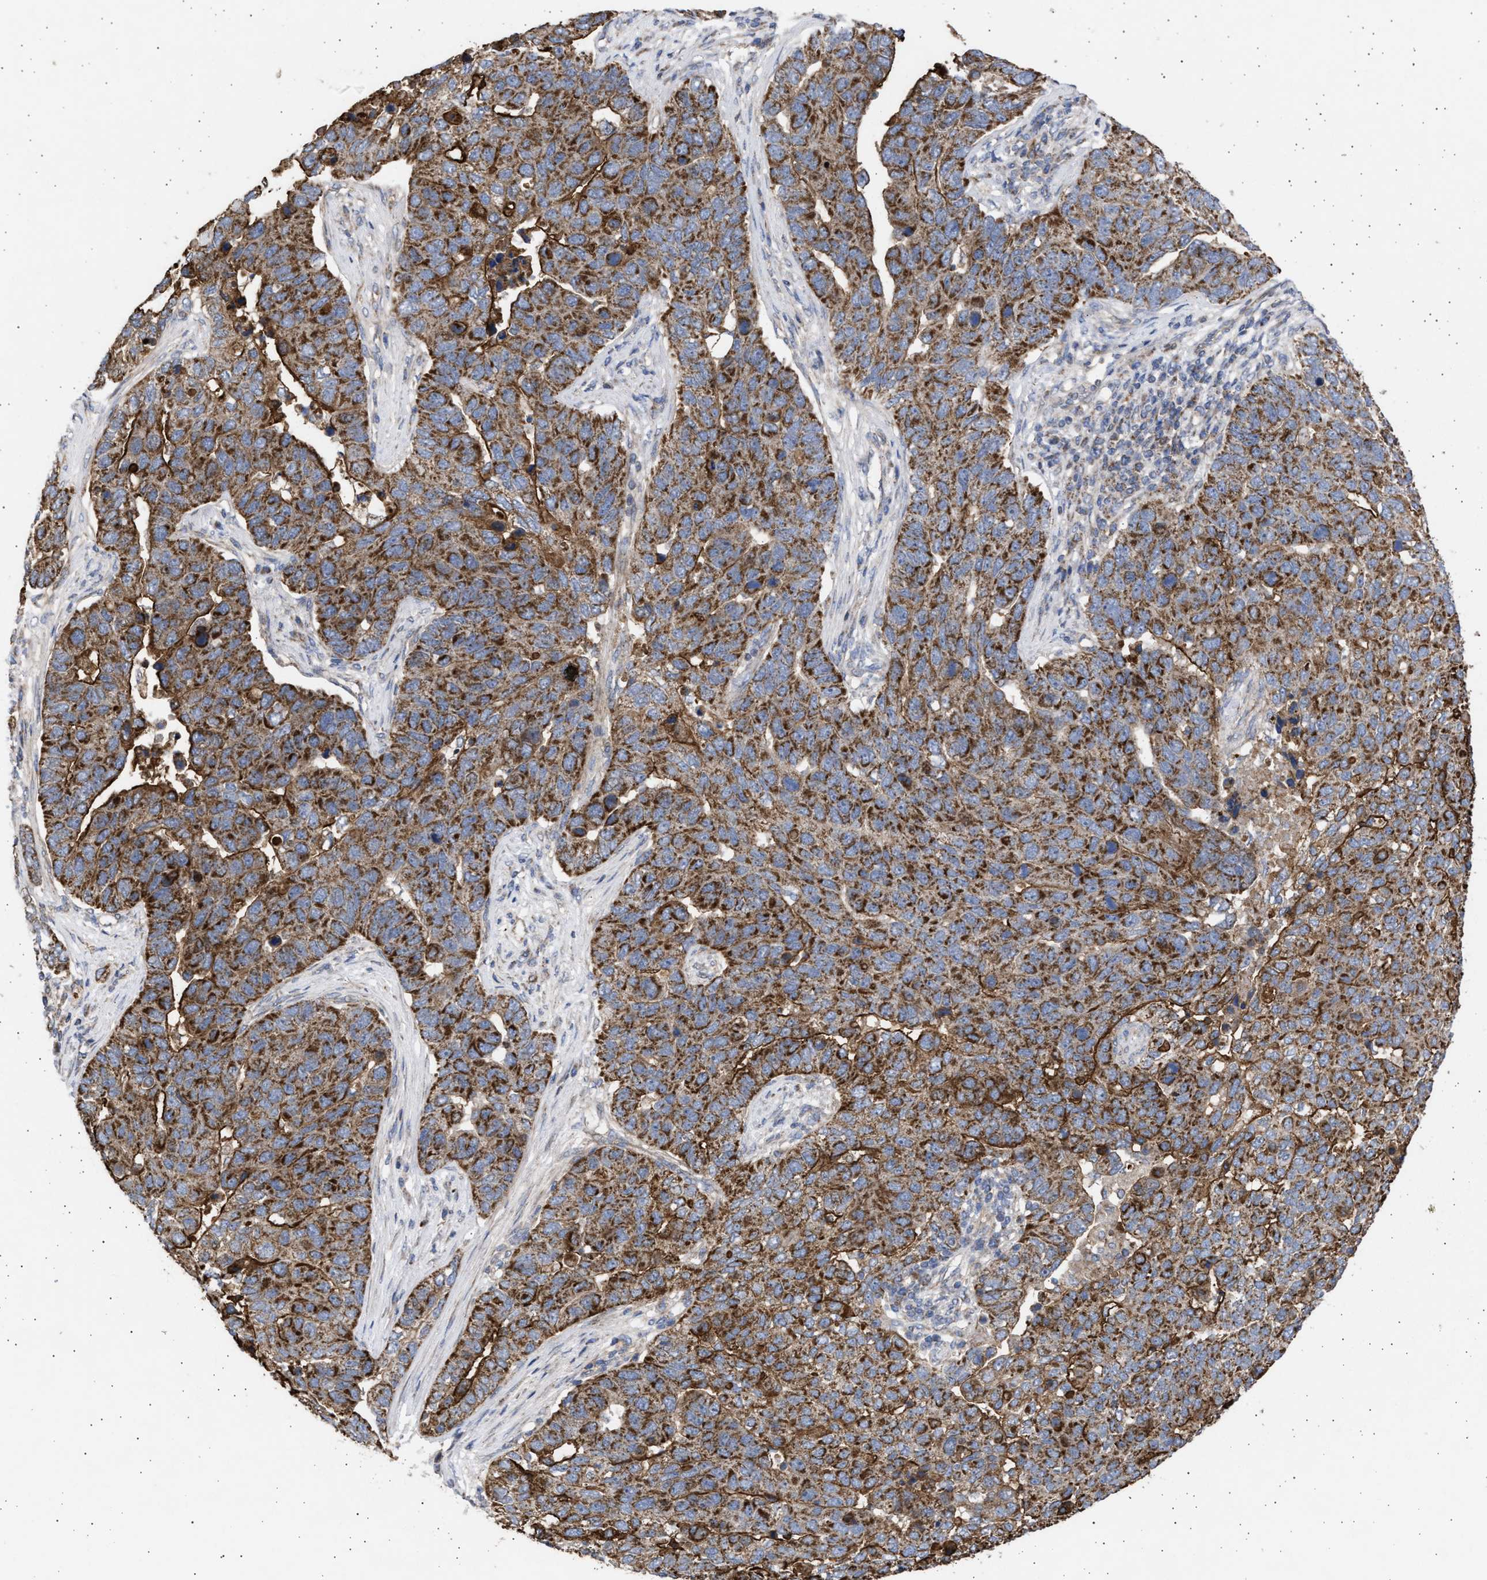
{"staining": {"intensity": "strong", "quantity": ">75%", "location": "cytoplasmic/membranous"}, "tissue": "pancreatic cancer", "cell_type": "Tumor cells", "image_type": "cancer", "snomed": [{"axis": "morphology", "description": "Adenocarcinoma, NOS"}, {"axis": "topography", "description": "Pancreas"}], "caption": "This image reveals pancreatic adenocarcinoma stained with immunohistochemistry (IHC) to label a protein in brown. The cytoplasmic/membranous of tumor cells show strong positivity for the protein. Nuclei are counter-stained blue.", "gene": "TTC19", "patient": {"sex": "female", "age": 61}}